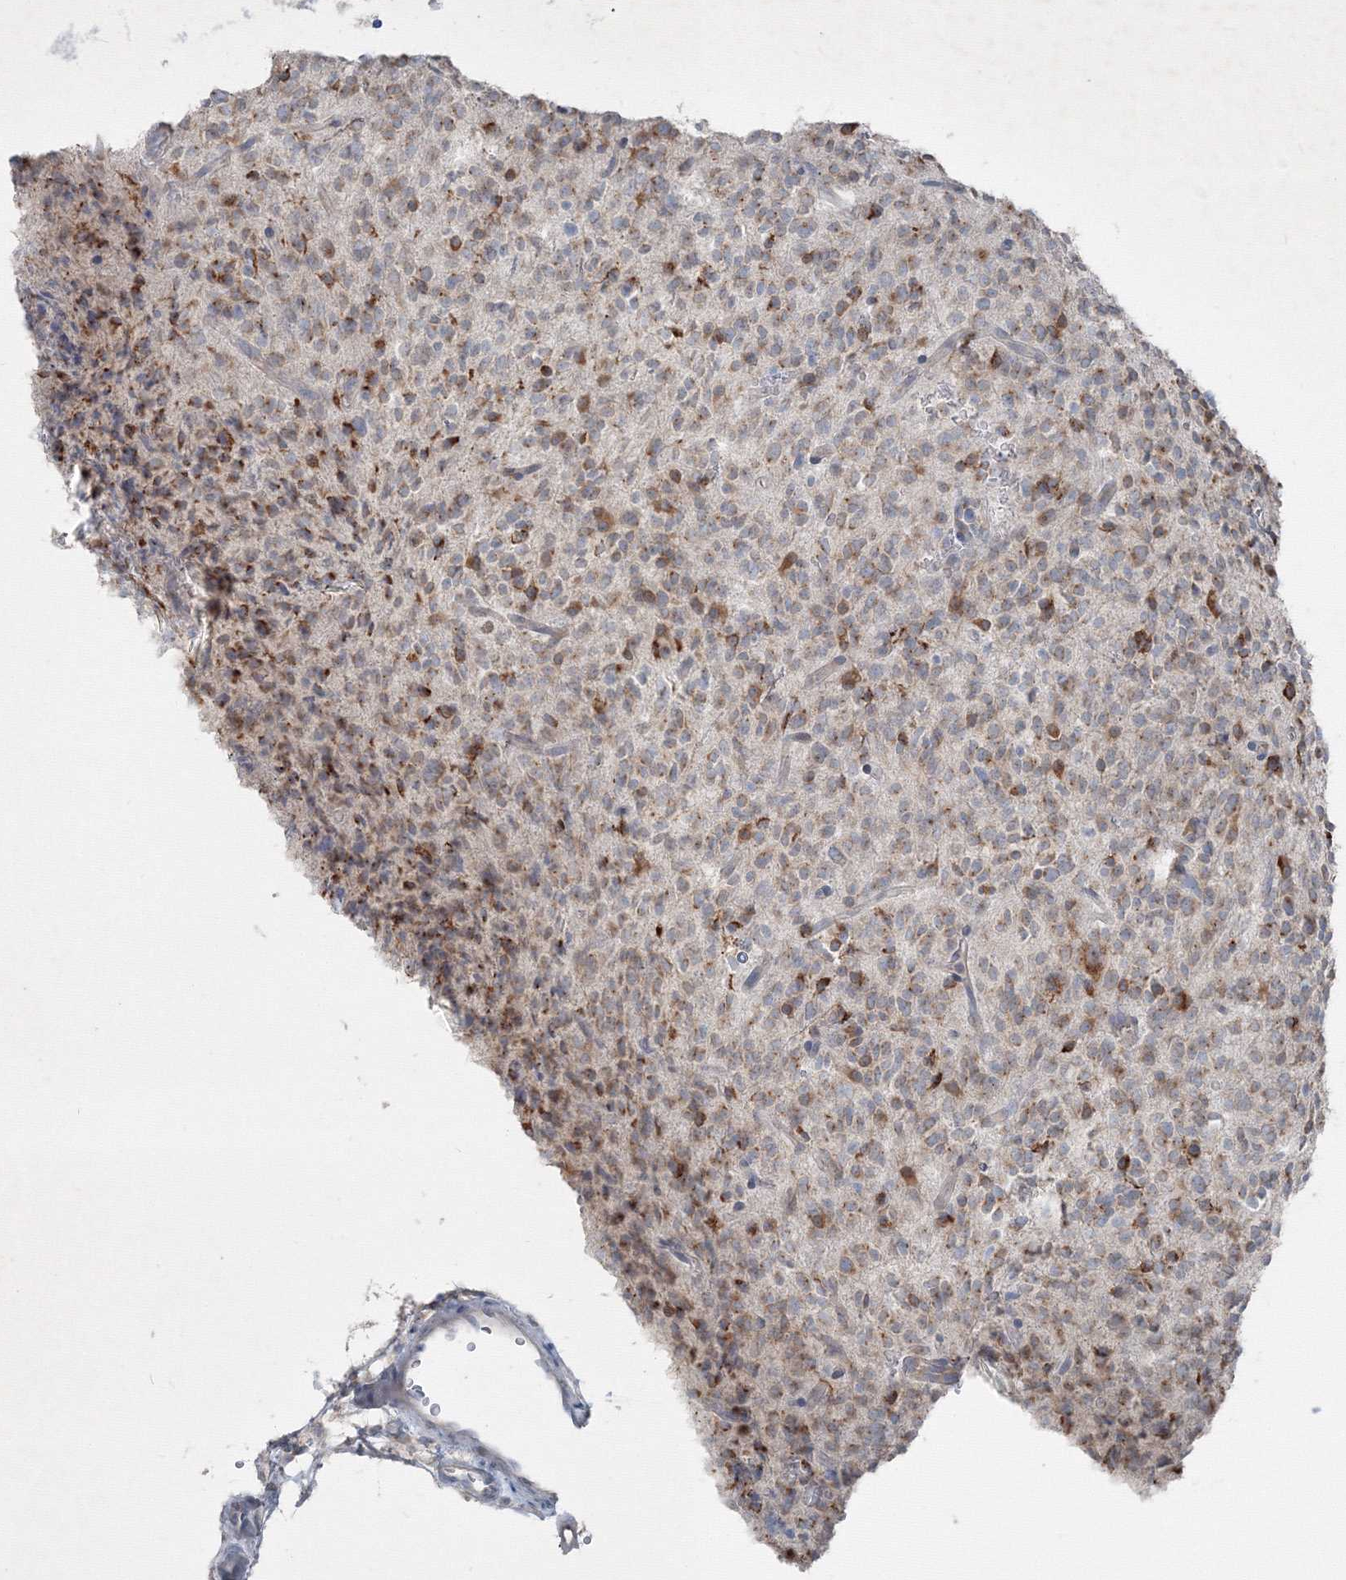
{"staining": {"intensity": "moderate", "quantity": "25%-75%", "location": "cytoplasmic/membranous"}, "tissue": "glioma", "cell_type": "Tumor cells", "image_type": "cancer", "snomed": [{"axis": "morphology", "description": "Glioma, malignant, High grade"}, {"axis": "topography", "description": "Brain"}], "caption": "Protein expression analysis of malignant glioma (high-grade) demonstrates moderate cytoplasmic/membranous staining in about 25%-75% of tumor cells.", "gene": "IFNAR1", "patient": {"sex": "male", "age": 34}}